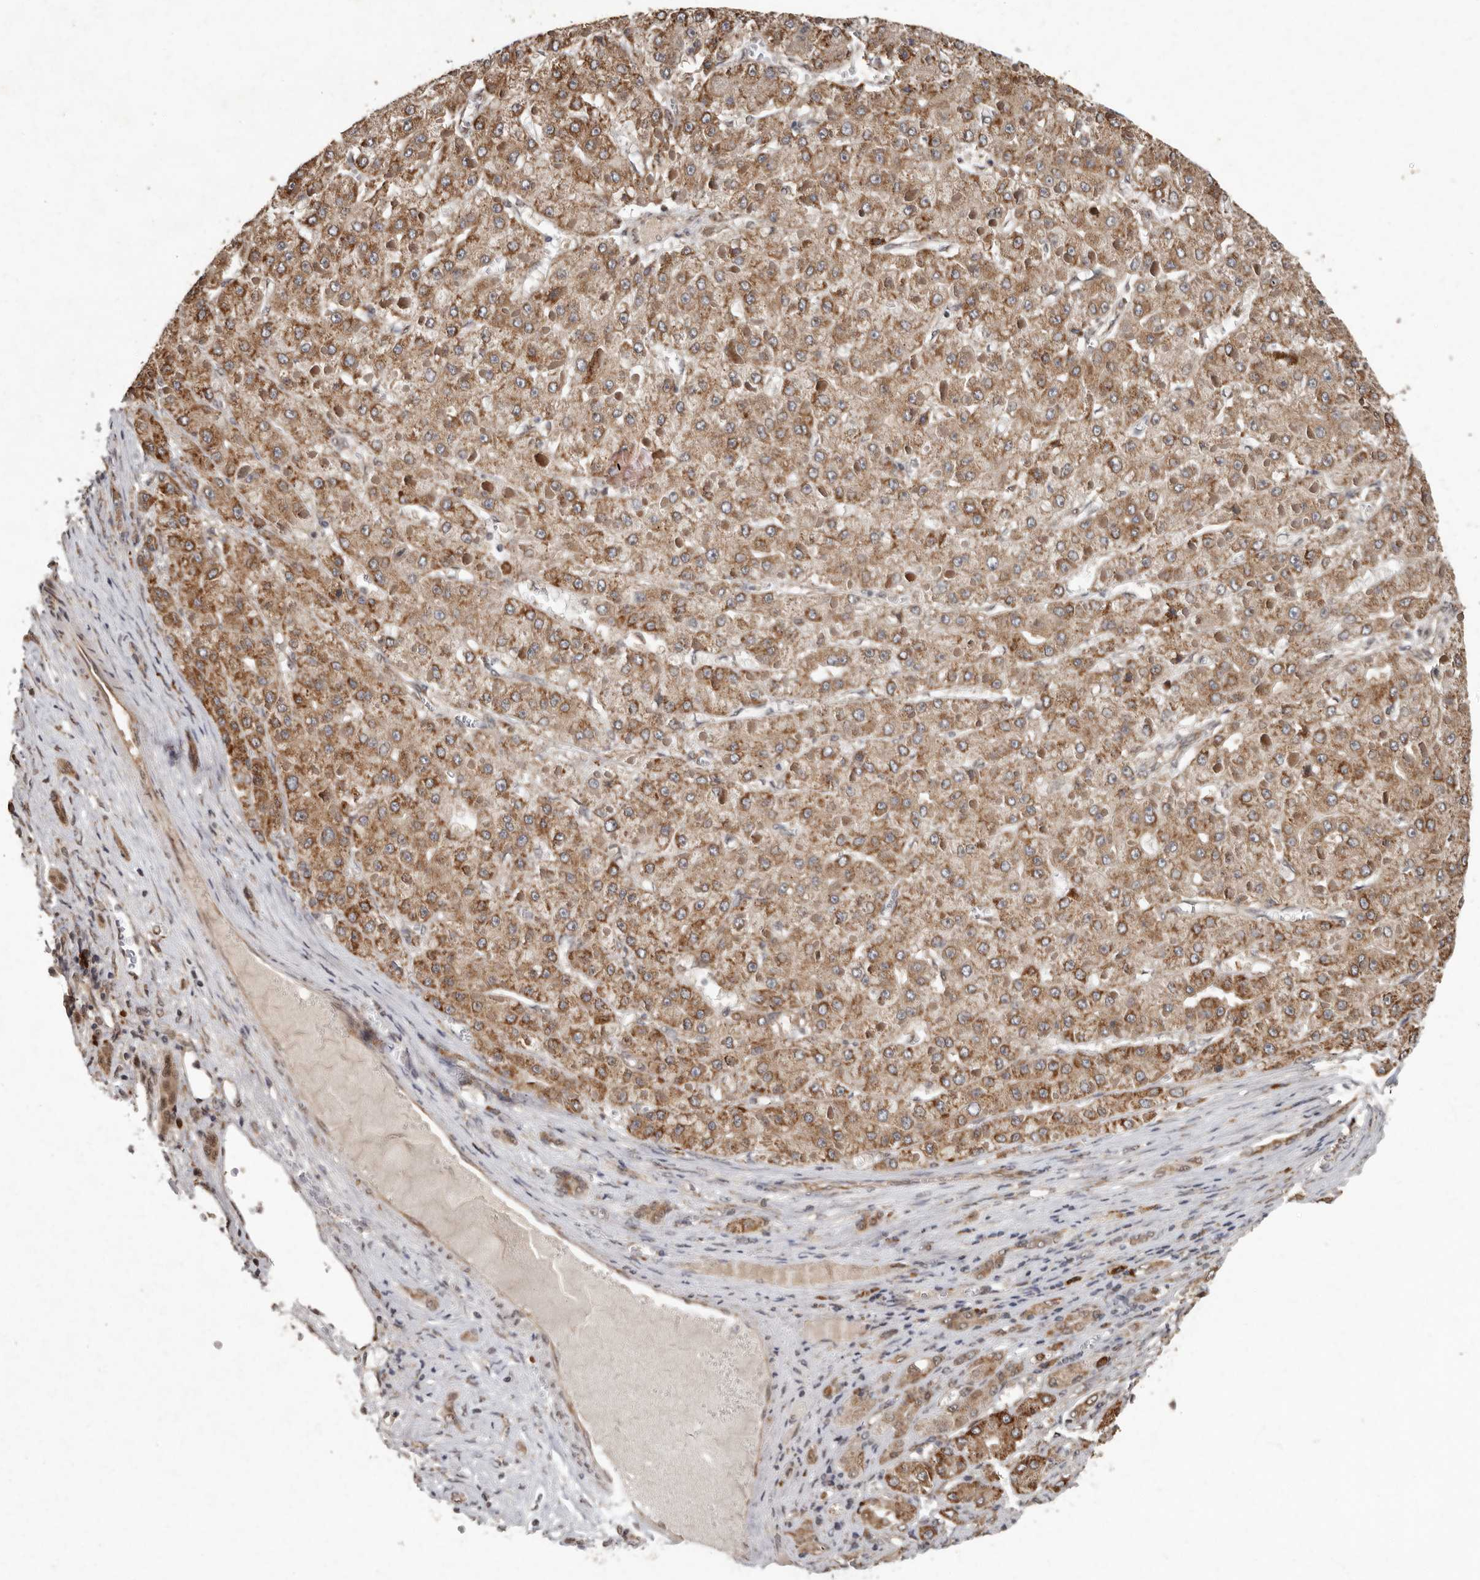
{"staining": {"intensity": "moderate", "quantity": ">75%", "location": "cytoplasmic/membranous"}, "tissue": "liver cancer", "cell_type": "Tumor cells", "image_type": "cancer", "snomed": [{"axis": "morphology", "description": "Carcinoma, Hepatocellular, NOS"}, {"axis": "topography", "description": "Liver"}], "caption": "IHC photomicrograph of neoplastic tissue: human liver hepatocellular carcinoma stained using IHC shows medium levels of moderate protein expression localized specifically in the cytoplasmic/membranous of tumor cells, appearing as a cytoplasmic/membranous brown color.", "gene": "LRGUK", "patient": {"sex": "female", "age": 73}}